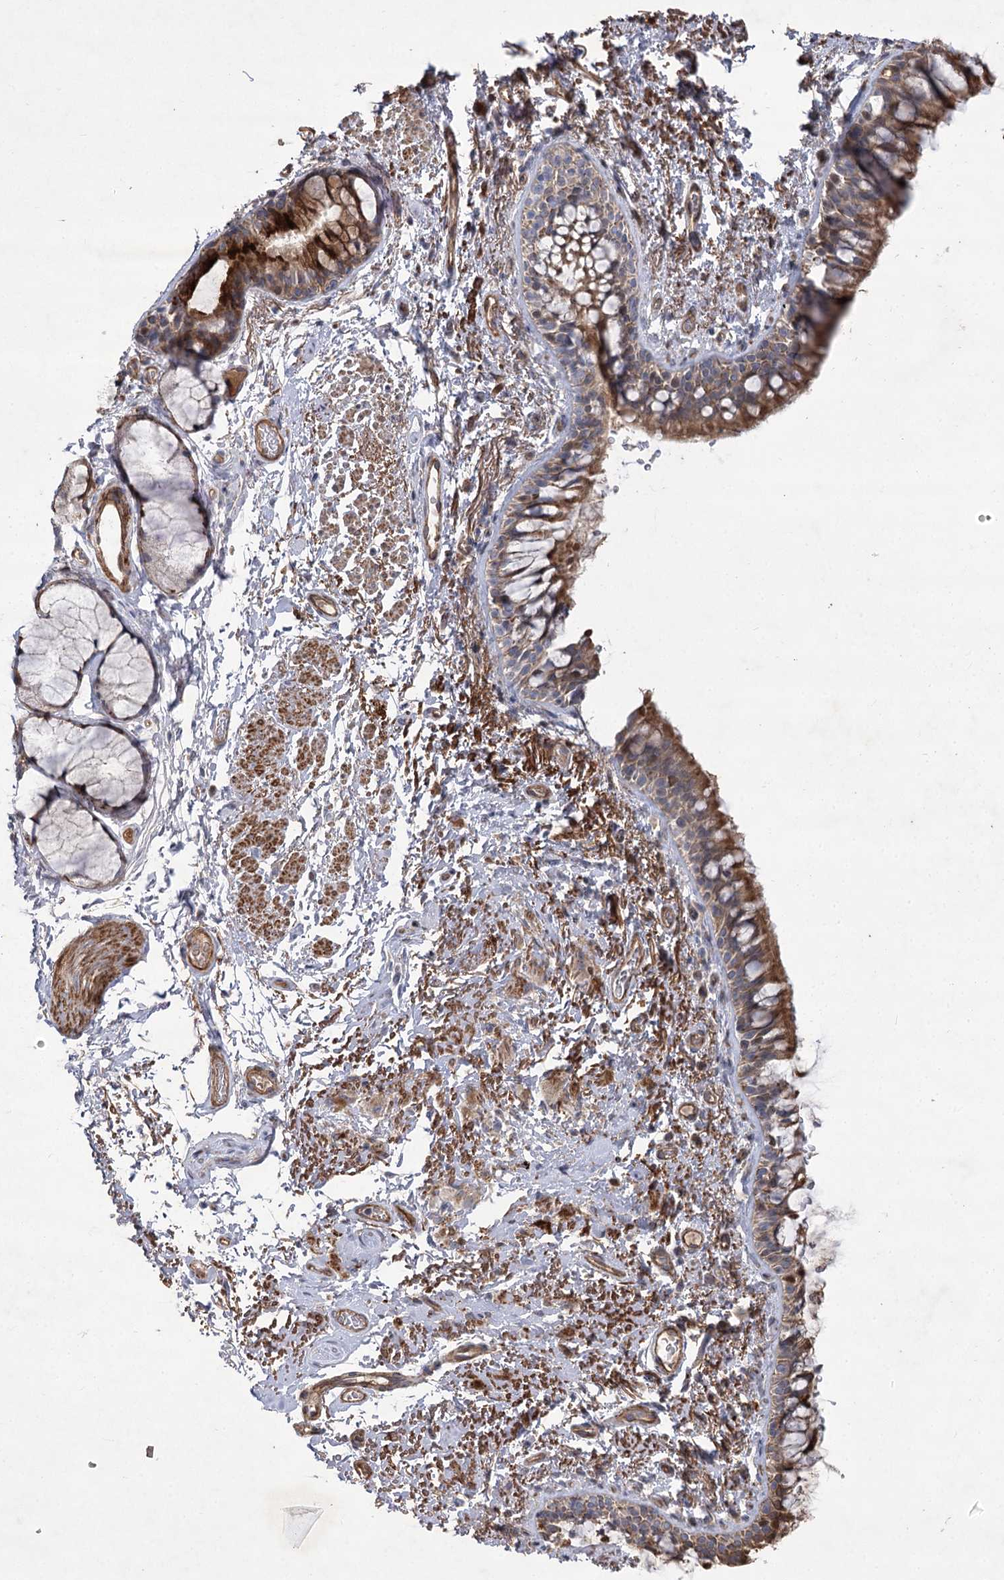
{"staining": {"intensity": "moderate", "quantity": ">75%", "location": "cytoplasmic/membranous"}, "tissue": "bronchus", "cell_type": "Respiratory epithelial cells", "image_type": "normal", "snomed": [{"axis": "morphology", "description": "Normal tissue, NOS"}, {"axis": "topography", "description": "Cartilage tissue"}, {"axis": "topography", "description": "Bronchus"}], "caption": "Immunohistochemical staining of unremarkable bronchus reveals >75% levels of moderate cytoplasmic/membranous protein staining in about >75% of respiratory epithelial cells.", "gene": "RNF24", "patient": {"sex": "female", "age": 73}}